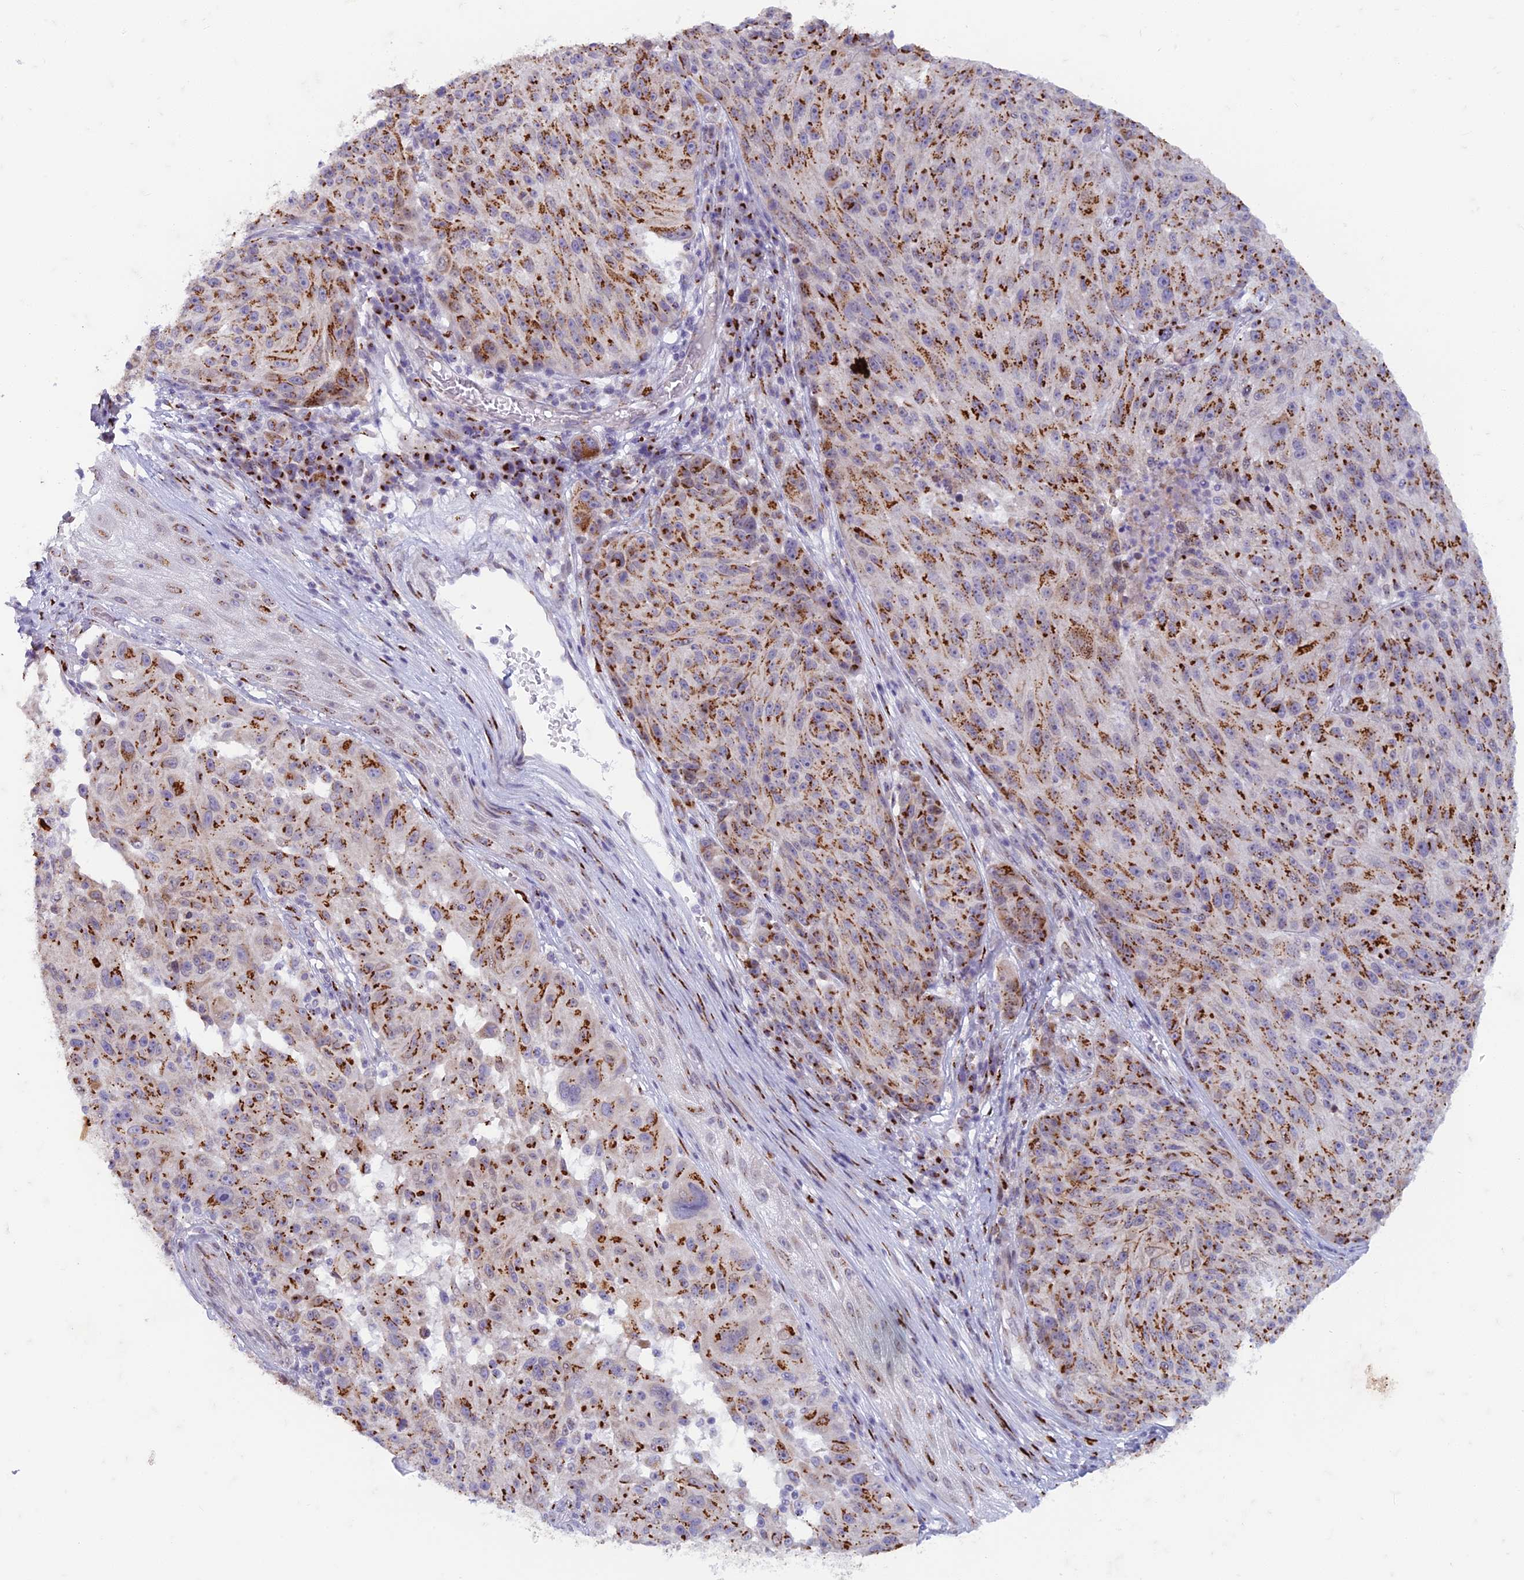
{"staining": {"intensity": "strong", "quantity": ">75%", "location": "cytoplasmic/membranous"}, "tissue": "melanoma", "cell_type": "Tumor cells", "image_type": "cancer", "snomed": [{"axis": "morphology", "description": "Malignant melanoma, NOS"}, {"axis": "topography", "description": "Skin"}], "caption": "Melanoma tissue demonstrates strong cytoplasmic/membranous expression in about >75% of tumor cells, visualized by immunohistochemistry.", "gene": "FAM3C", "patient": {"sex": "male", "age": 53}}